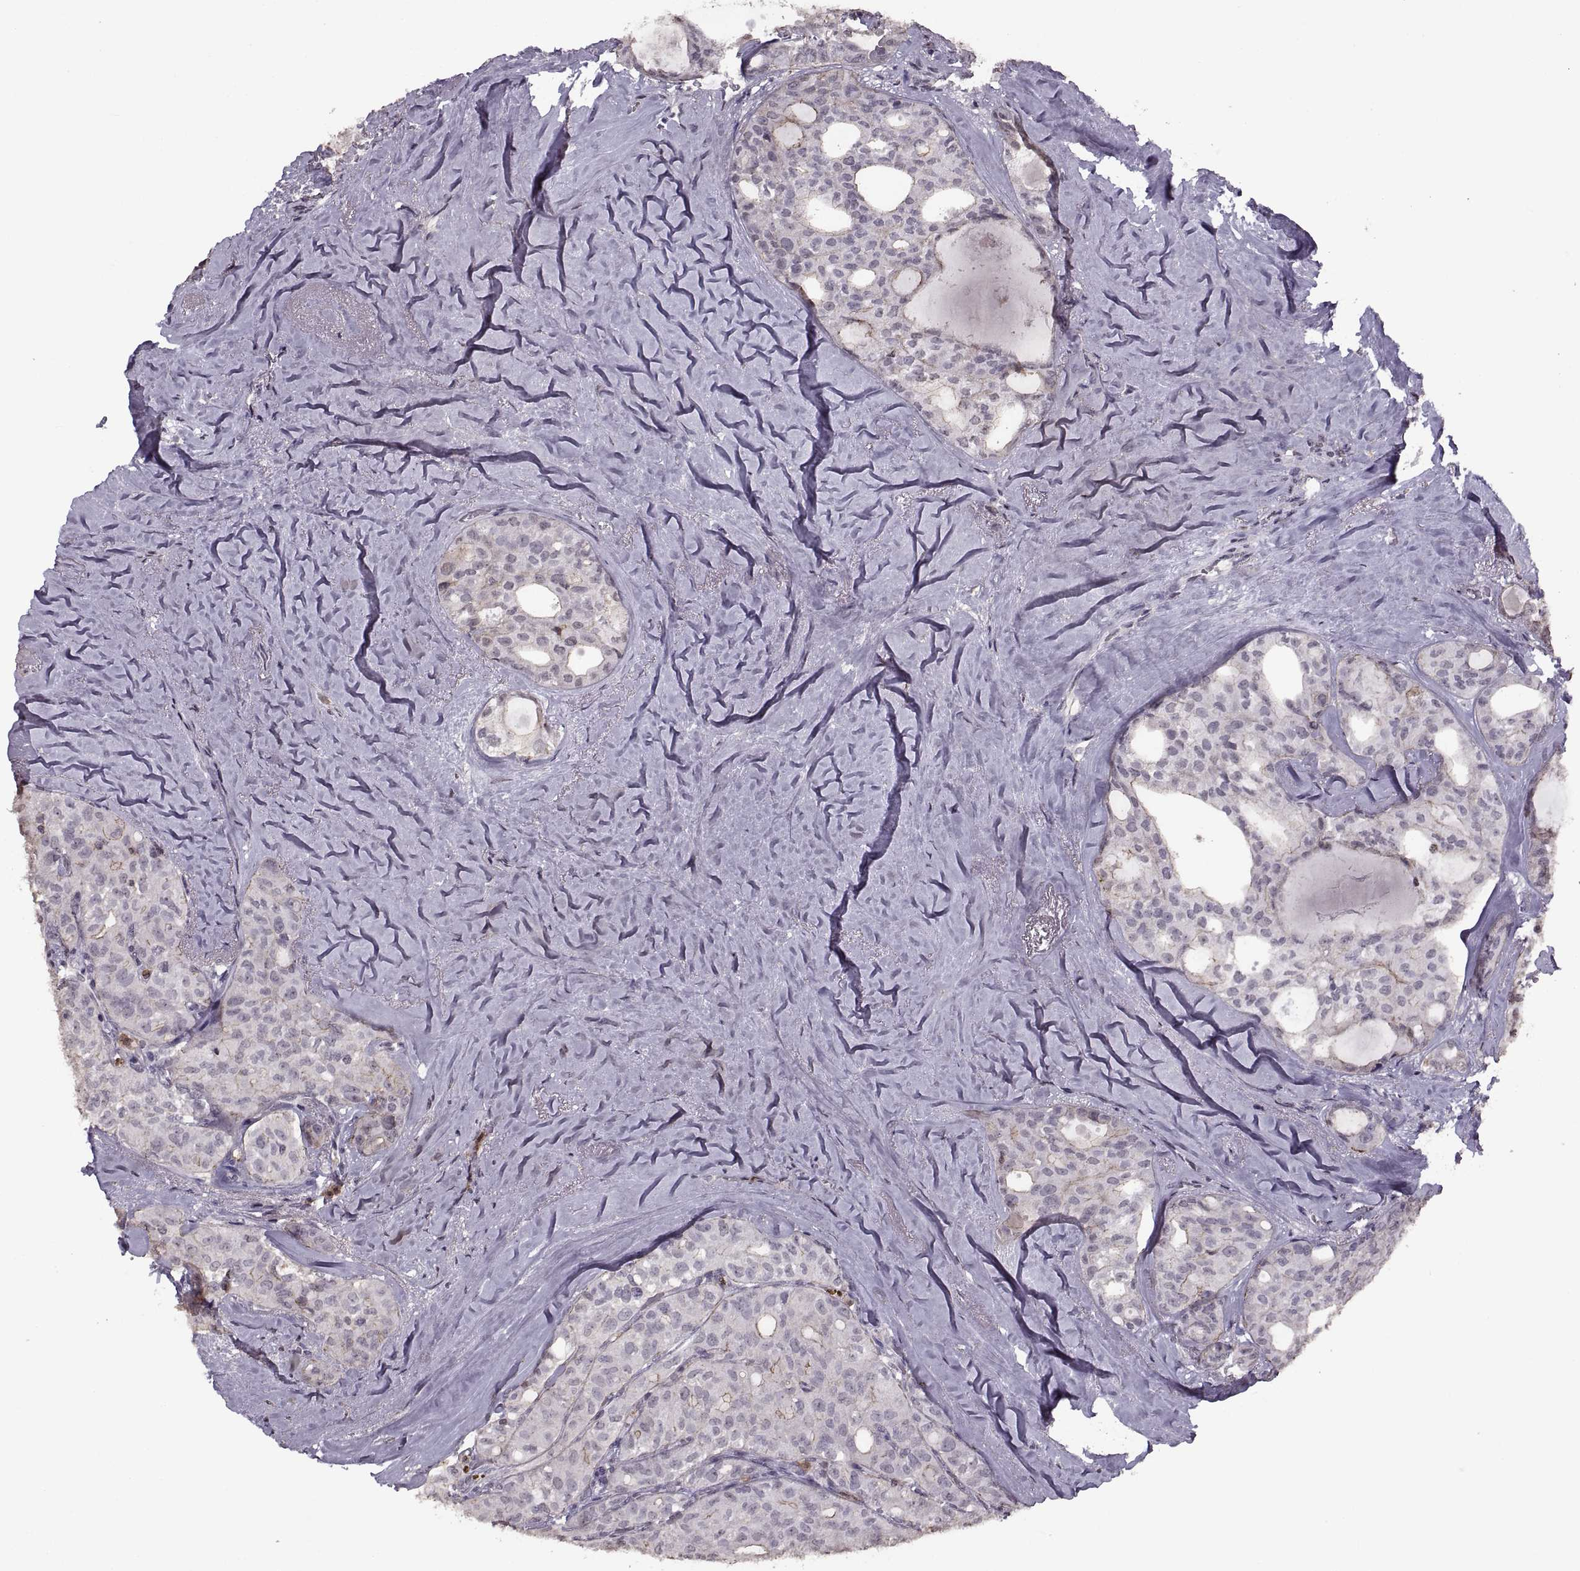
{"staining": {"intensity": "weak", "quantity": "<25%", "location": "cytoplasmic/membranous"}, "tissue": "thyroid cancer", "cell_type": "Tumor cells", "image_type": "cancer", "snomed": [{"axis": "morphology", "description": "Follicular adenoma carcinoma, NOS"}, {"axis": "topography", "description": "Thyroid gland"}], "caption": "The immunohistochemistry image has no significant staining in tumor cells of thyroid cancer (follicular adenoma carcinoma) tissue.", "gene": "PALS1", "patient": {"sex": "male", "age": 75}}